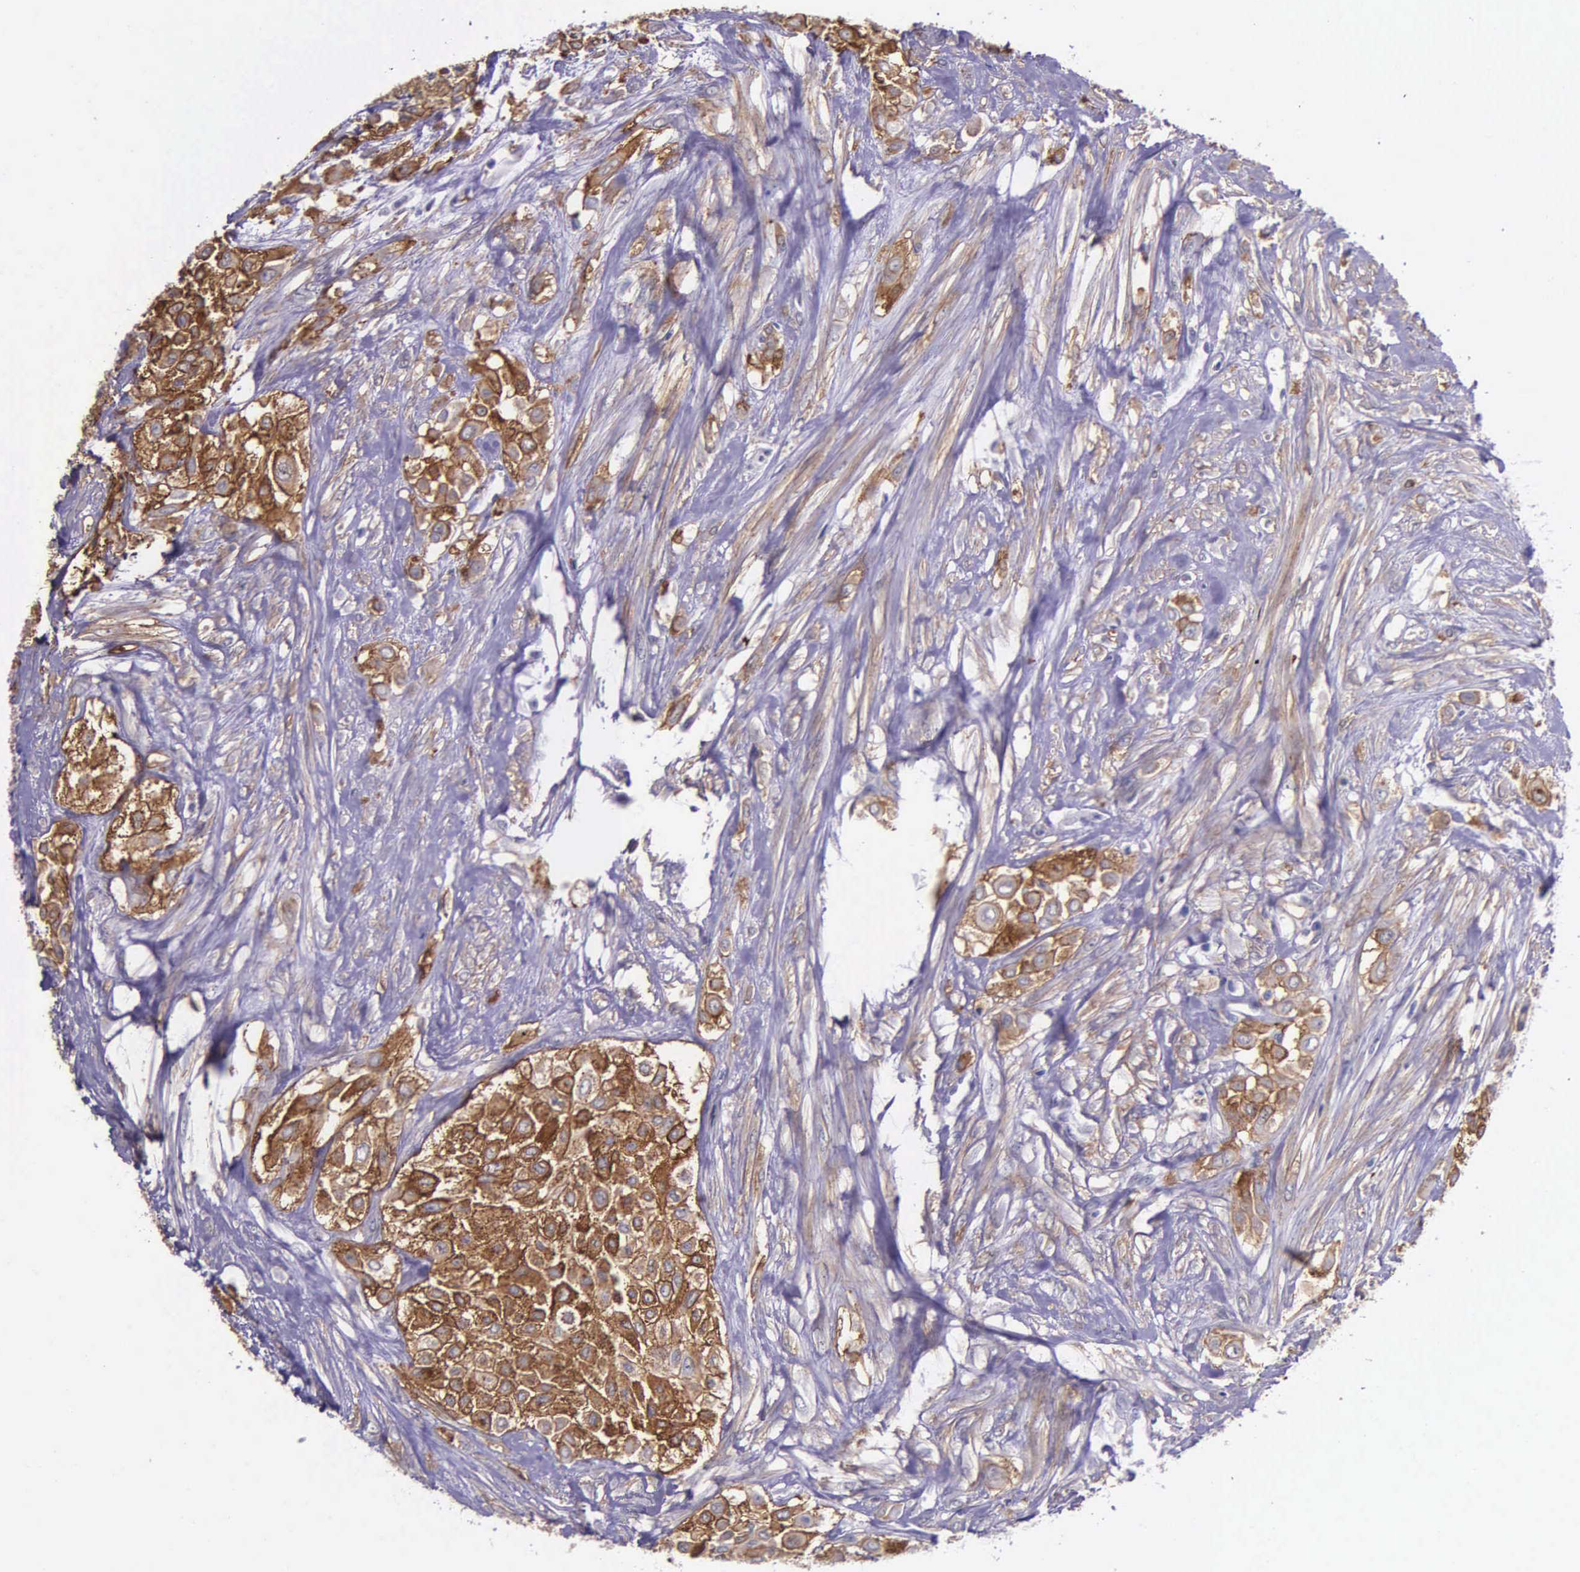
{"staining": {"intensity": "strong", "quantity": ">75%", "location": "cytoplasmic/membranous"}, "tissue": "urothelial cancer", "cell_type": "Tumor cells", "image_type": "cancer", "snomed": [{"axis": "morphology", "description": "Urothelial carcinoma, High grade"}, {"axis": "topography", "description": "Urinary bladder"}], "caption": "Immunohistochemistry (IHC) histopathology image of neoplastic tissue: urothelial carcinoma (high-grade) stained using immunohistochemistry reveals high levels of strong protein expression localized specifically in the cytoplasmic/membranous of tumor cells, appearing as a cytoplasmic/membranous brown color.", "gene": "AHNAK2", "patient": {"sex": "male", "age": 57}}